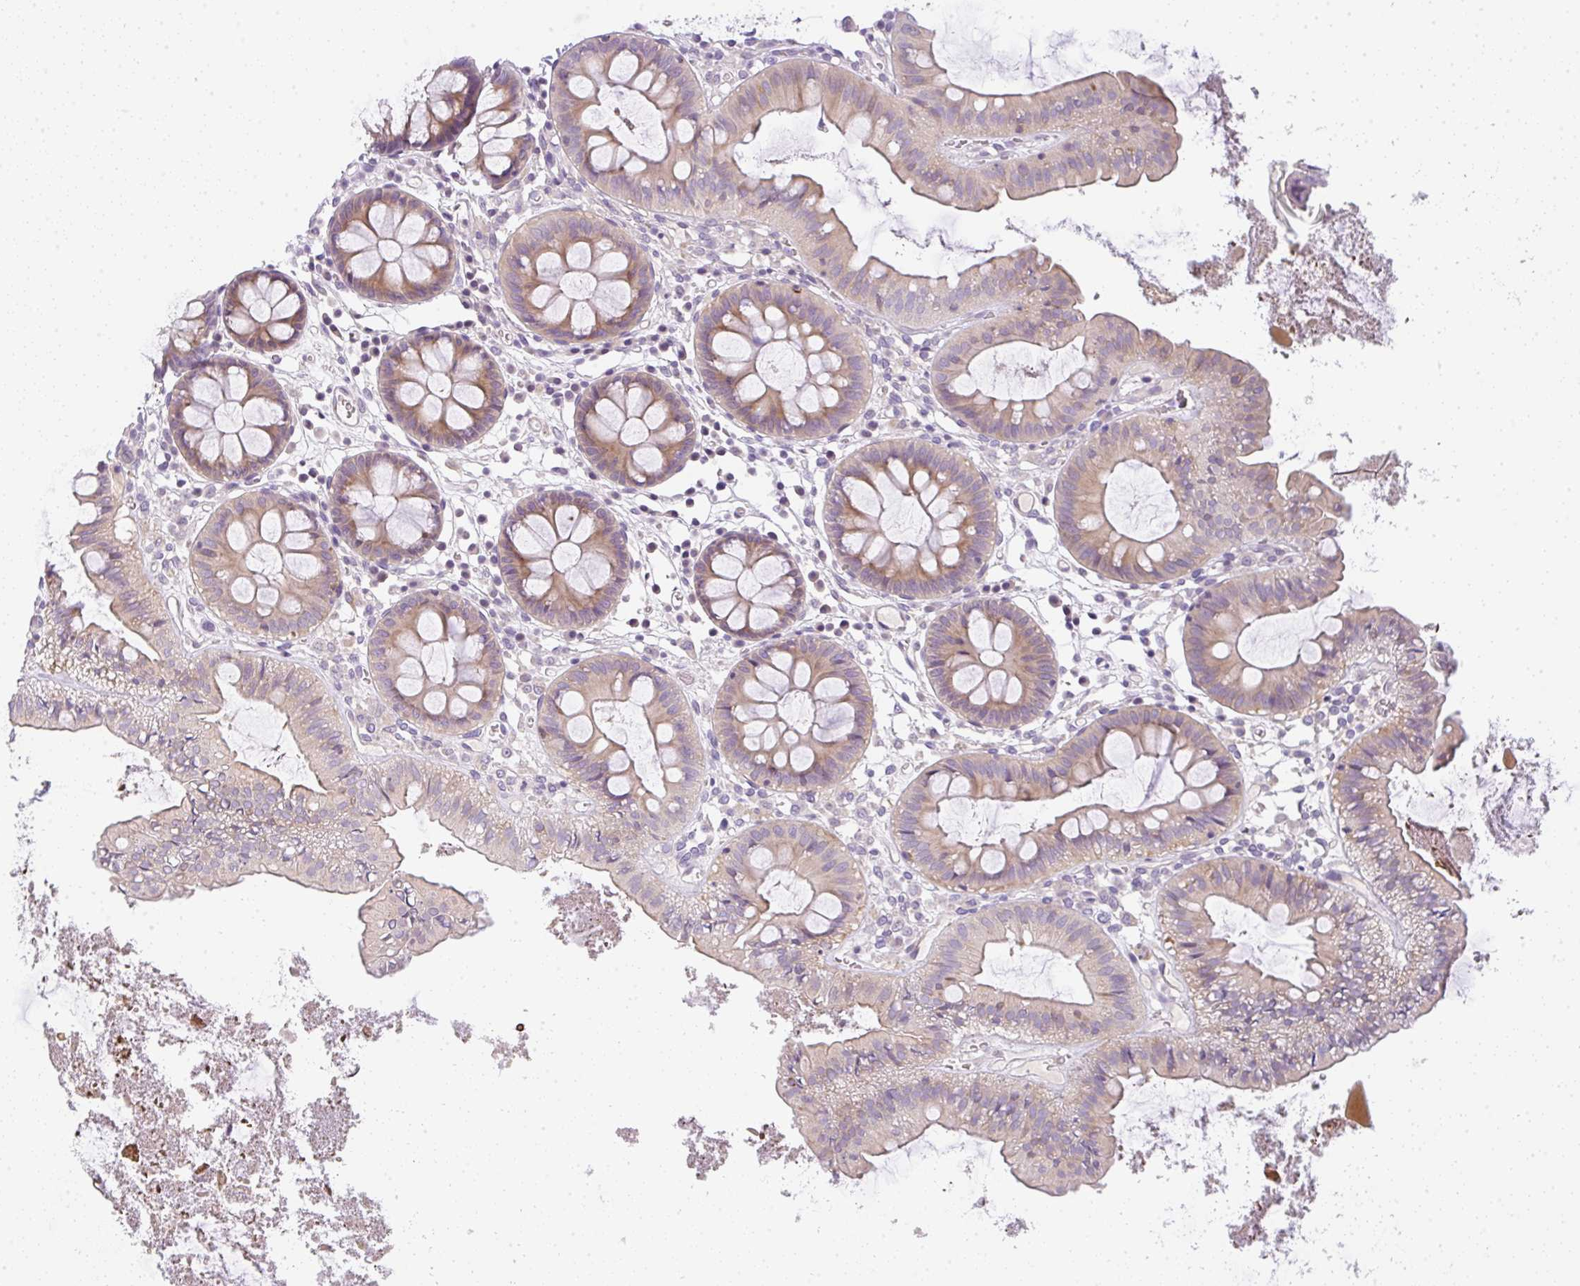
{"staining": {"intensity": "negative", "quantity": "none", "location": "none"}, "tissue": "colon", "cell_type": "Endothelial cells", "image_type": "normal", "snomed": [{"axis": "morphology", "description": "Normal tissue, NOS"}, {"axis": "topography", "description": "Colon"}, {"axis": "topography", "description": "Peripheral nerve tissue"}], "caption": "This is an immunohistochemistry micrograph of benign colon. There is no expression in endothelial cells.", "gene": "LPAR4", "patient": {"sex": "male", "age": 84}}